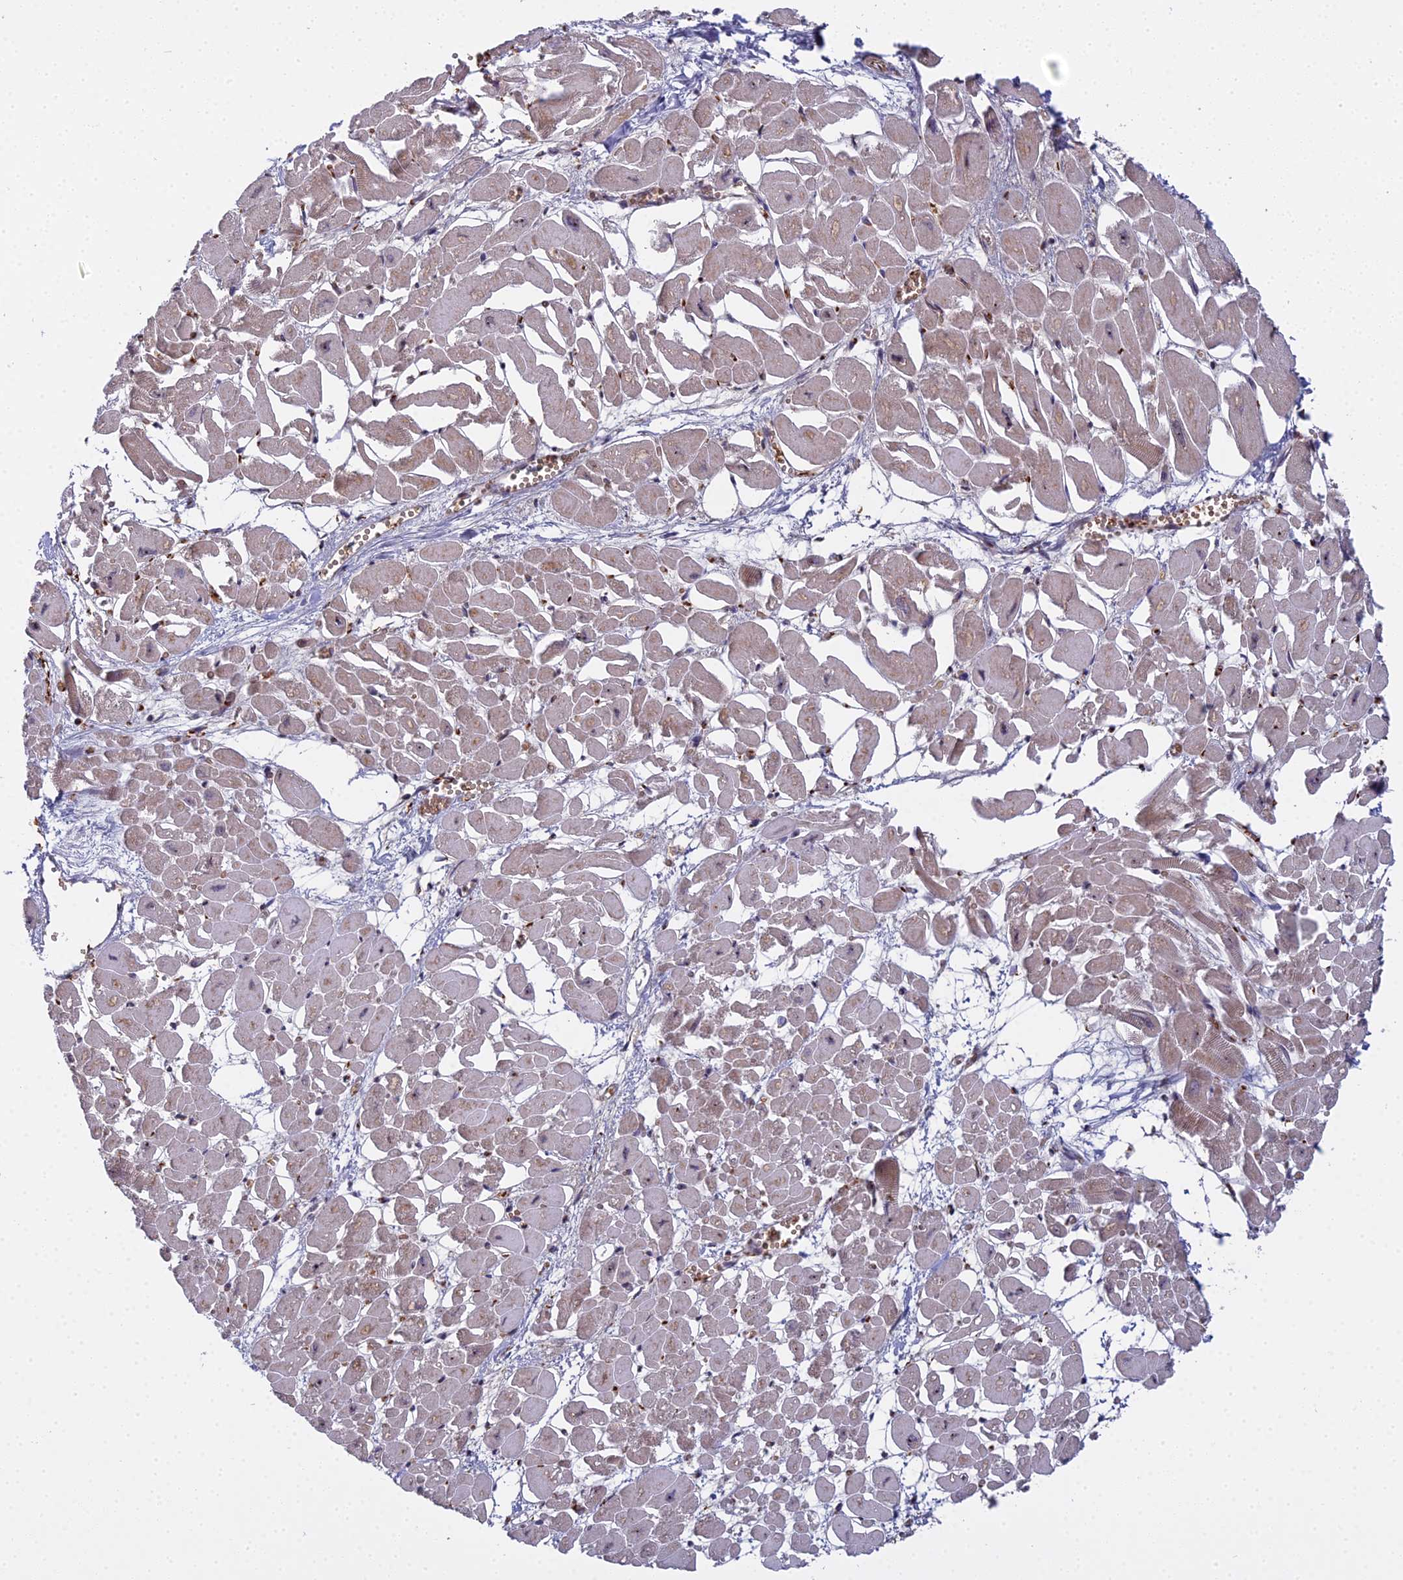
{"staining": {"intensity": "moderate", "quantity": "25%-75%", "location": "cytoplasmic/membranous"}, "tissue": "heart muscle", "cell_type": "Cardiomyocytes", "image_type": "normal", "snomed": [{"axis": "morphology", "description": "Normal tissue, NOS"}, {"axis": "topography", "description": "Heart"}], "caption": "An image of heart muscle stained for a protein shows moderate cytoplasmic/membranous brown staining in cardiomyocytes. The staining is performed using DAB brown chromogen to label protein expression. The nuclei are counter-stained blue using hematoxylin.", "gene": "MEOX1", "patient": {"sex": "male", "age": 54}}